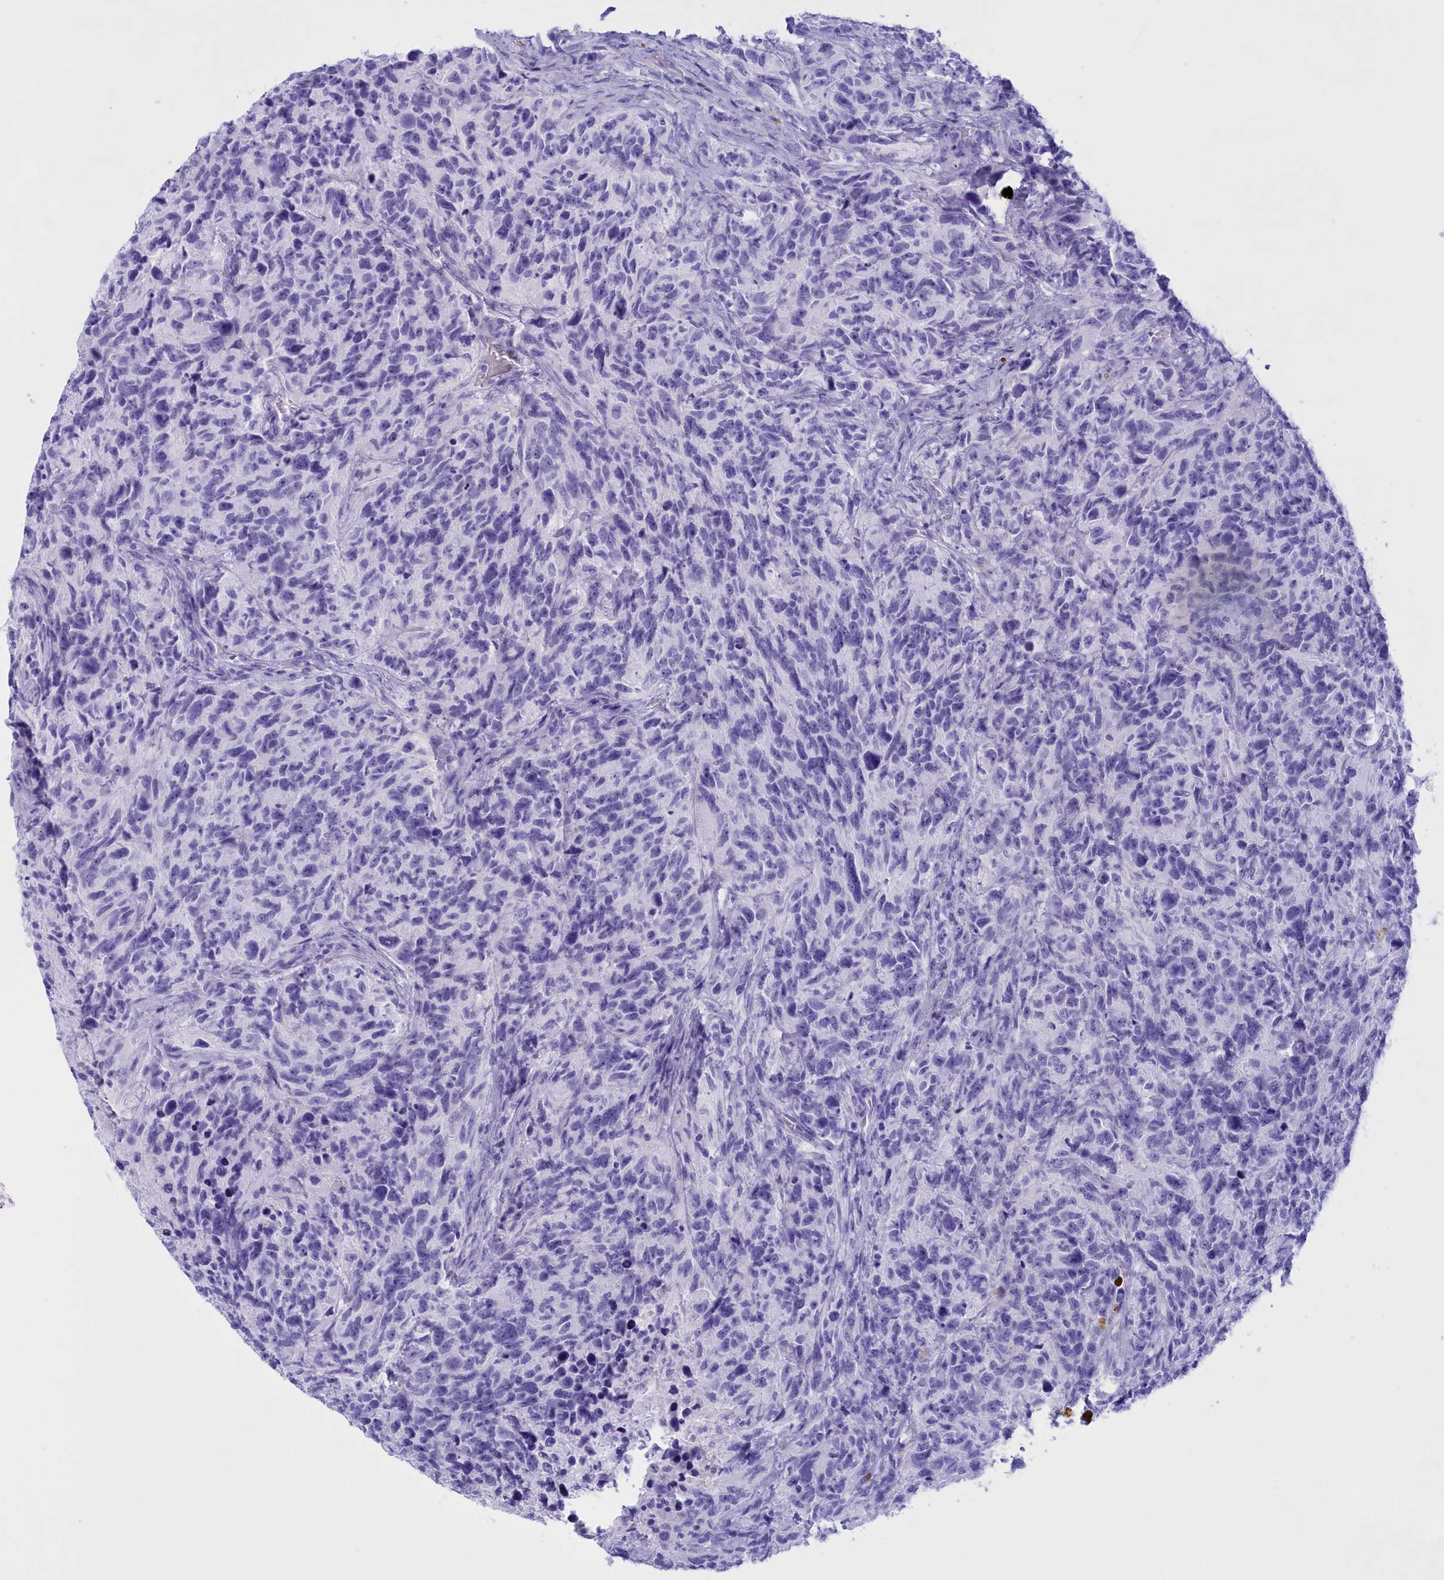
{"staining": {"intensity": "negative", "quantity": "none", "location": "none"}, "tissue": "glioma", "cell_type": "Tumor cells", "image_type": "cancer", "snomed": [{"axis": "morphology", "description": "Glioma, malignant, High grade"}, {"axis": "topography", "description": "Brain"}], "caption": "There is no significant staining in tumor cells of glioma.", "gene": "BRI3", "patient": {"sex": "male", "age": 69}}